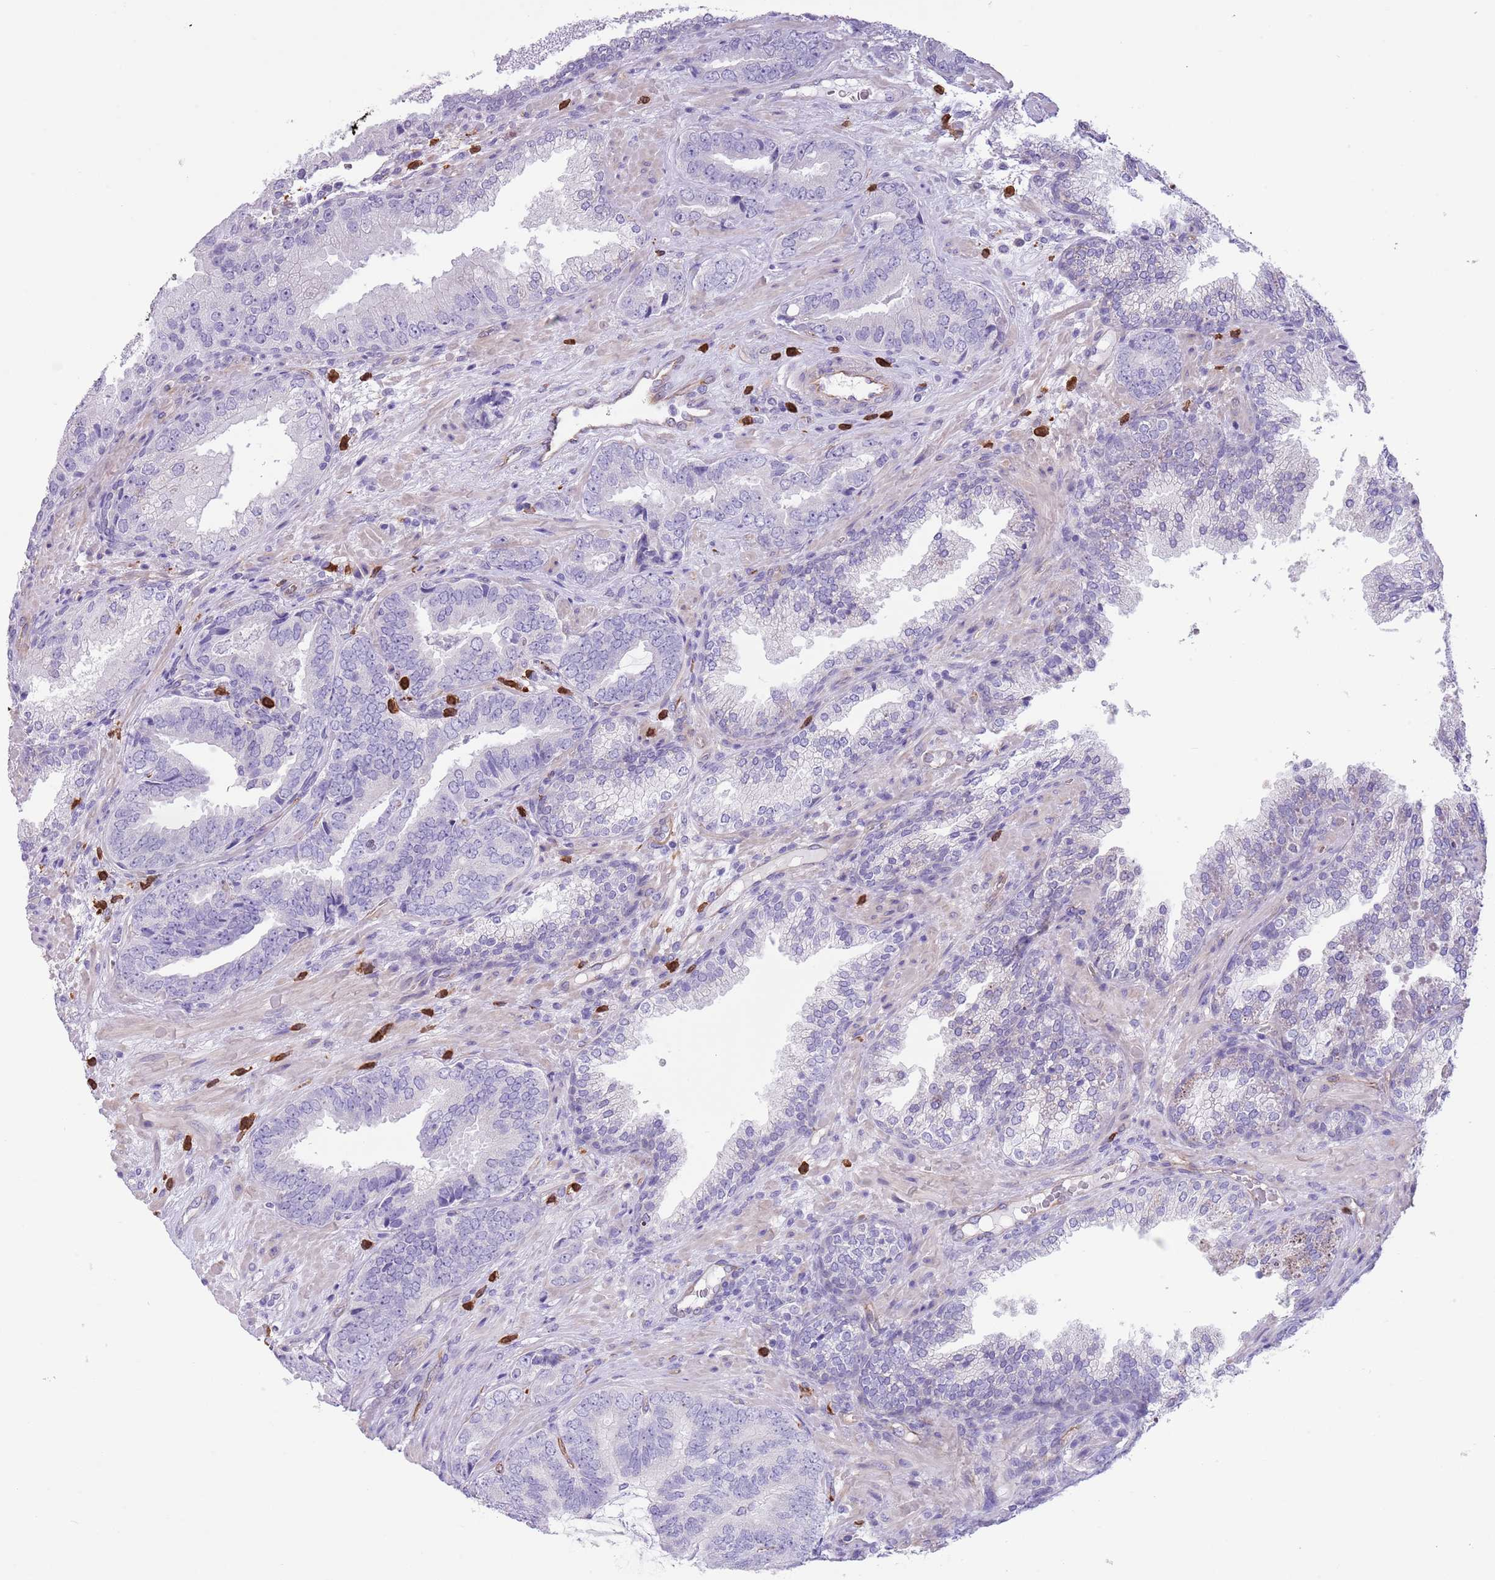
{"staining": {"intensity": "negative", "quantity": "none", "location": "none"}, "tissue": "prostate cancer", "cell_type": "Tumor cells", "image_type": "cancer", "snomed": [{"axis": "morphology", "description": "Adenocarcinoma, High grade"}, {"axis": "topography", "description": "Prostate"}], "caption": "This photomicrograph is of prostate cancer (high-grade adenocarcinoma) stained with immunohistochemistry (IHC) to label a protein in brown with the nuclei are counter-stained blue. There is no expression in tumor cells.", "gene": "TSGA13", "patient": {"sex": "male", "age": 71}}